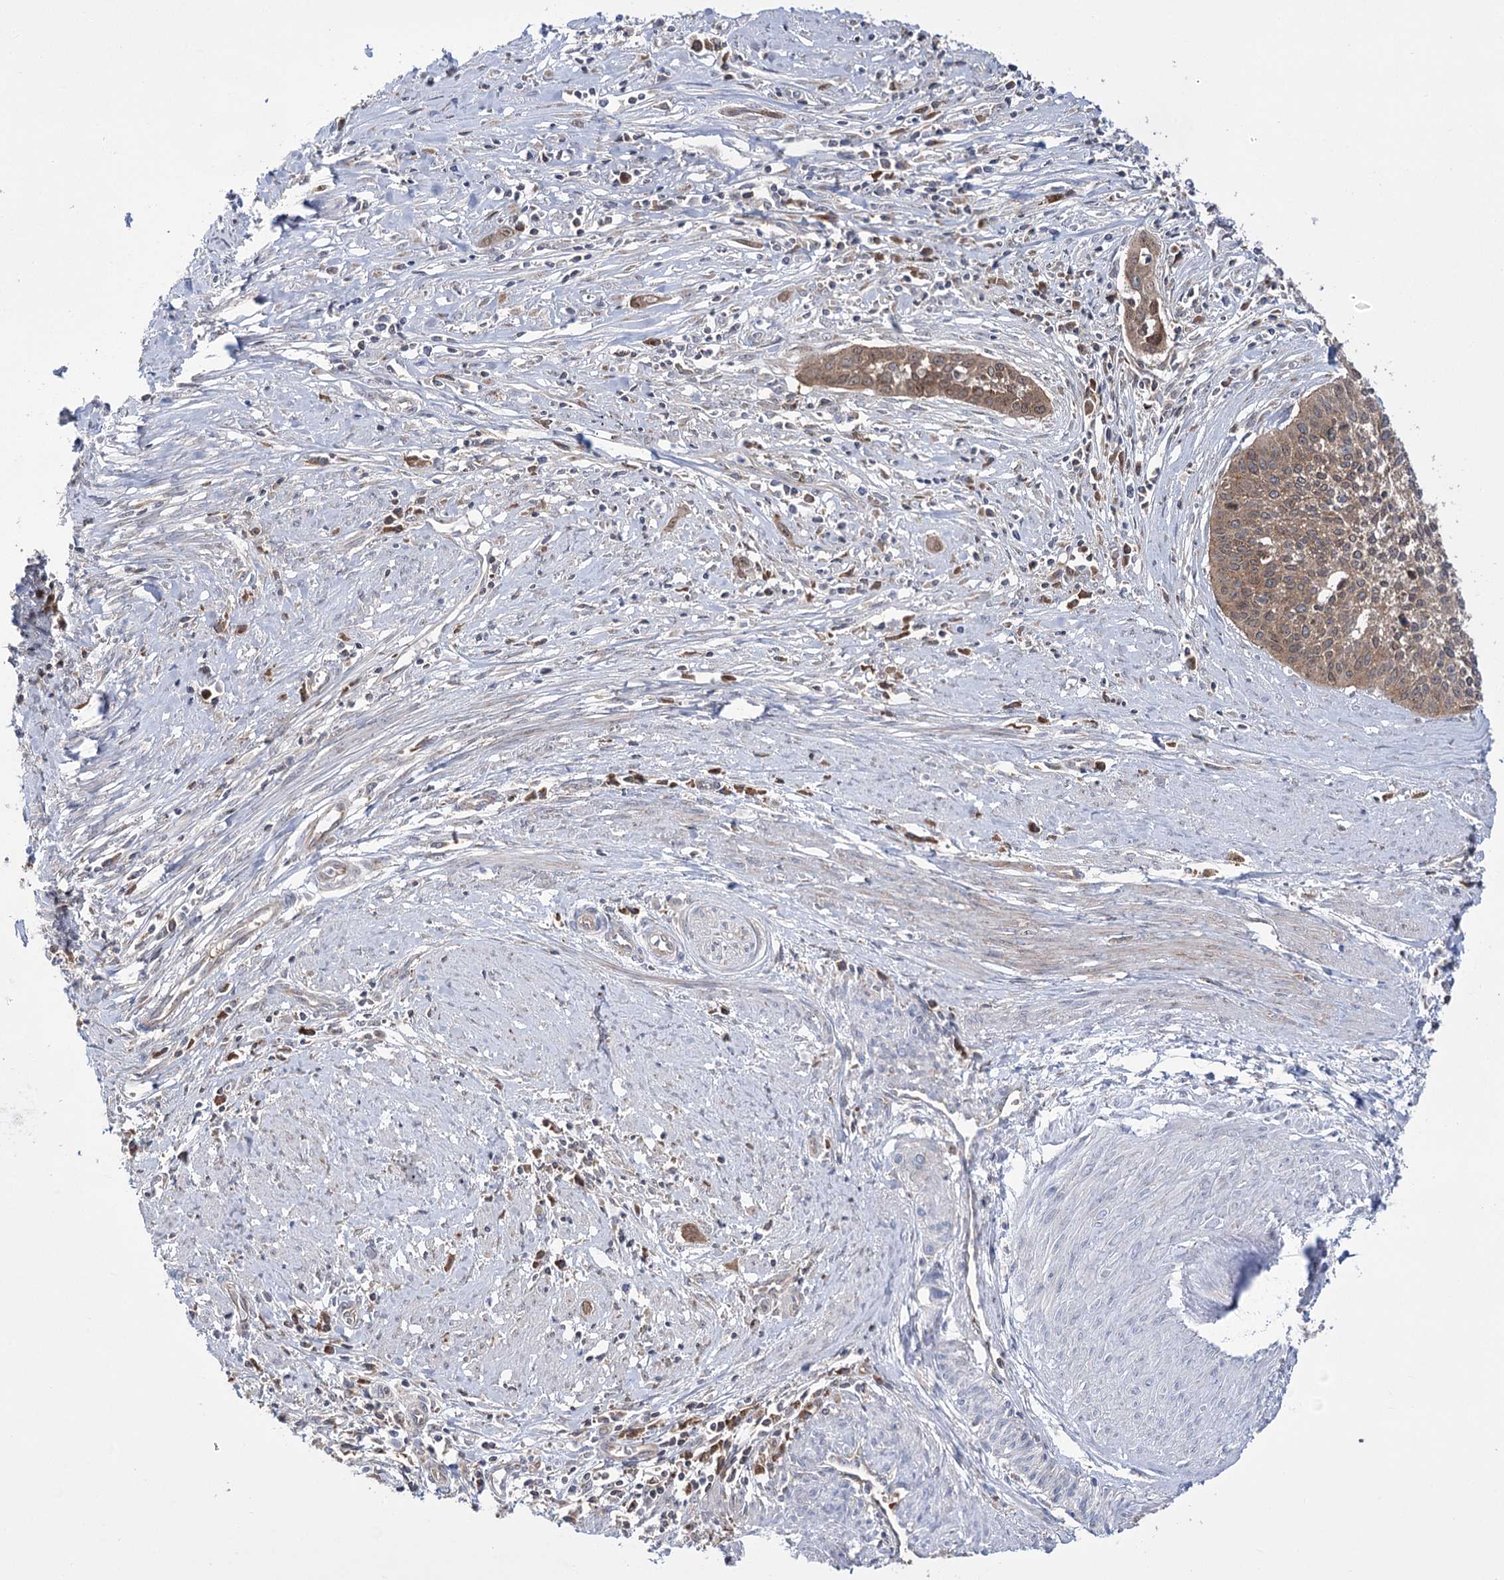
{"staining": {"intensity": "moderate", "quantity": ">75%", "location": "cytoplasmic/membranous"}, "tissue": "cervical cancer", "cell_type": "Tumor cells", "image_type": "cancer", "snomed": [{"axis": "morphology", "description": "Squamous cell carcinoma, NOS"}, {"axis": "topography", "description": "Cervix"}], "caption": "Protein staining of cervical squamous cell carcinoma tissue demonstrates moderate cytoplasmic/membranous positivity in about >75% of tumor cells.", "gene": "ZNF622", "patient": {"sex": "female", "age": 34}}